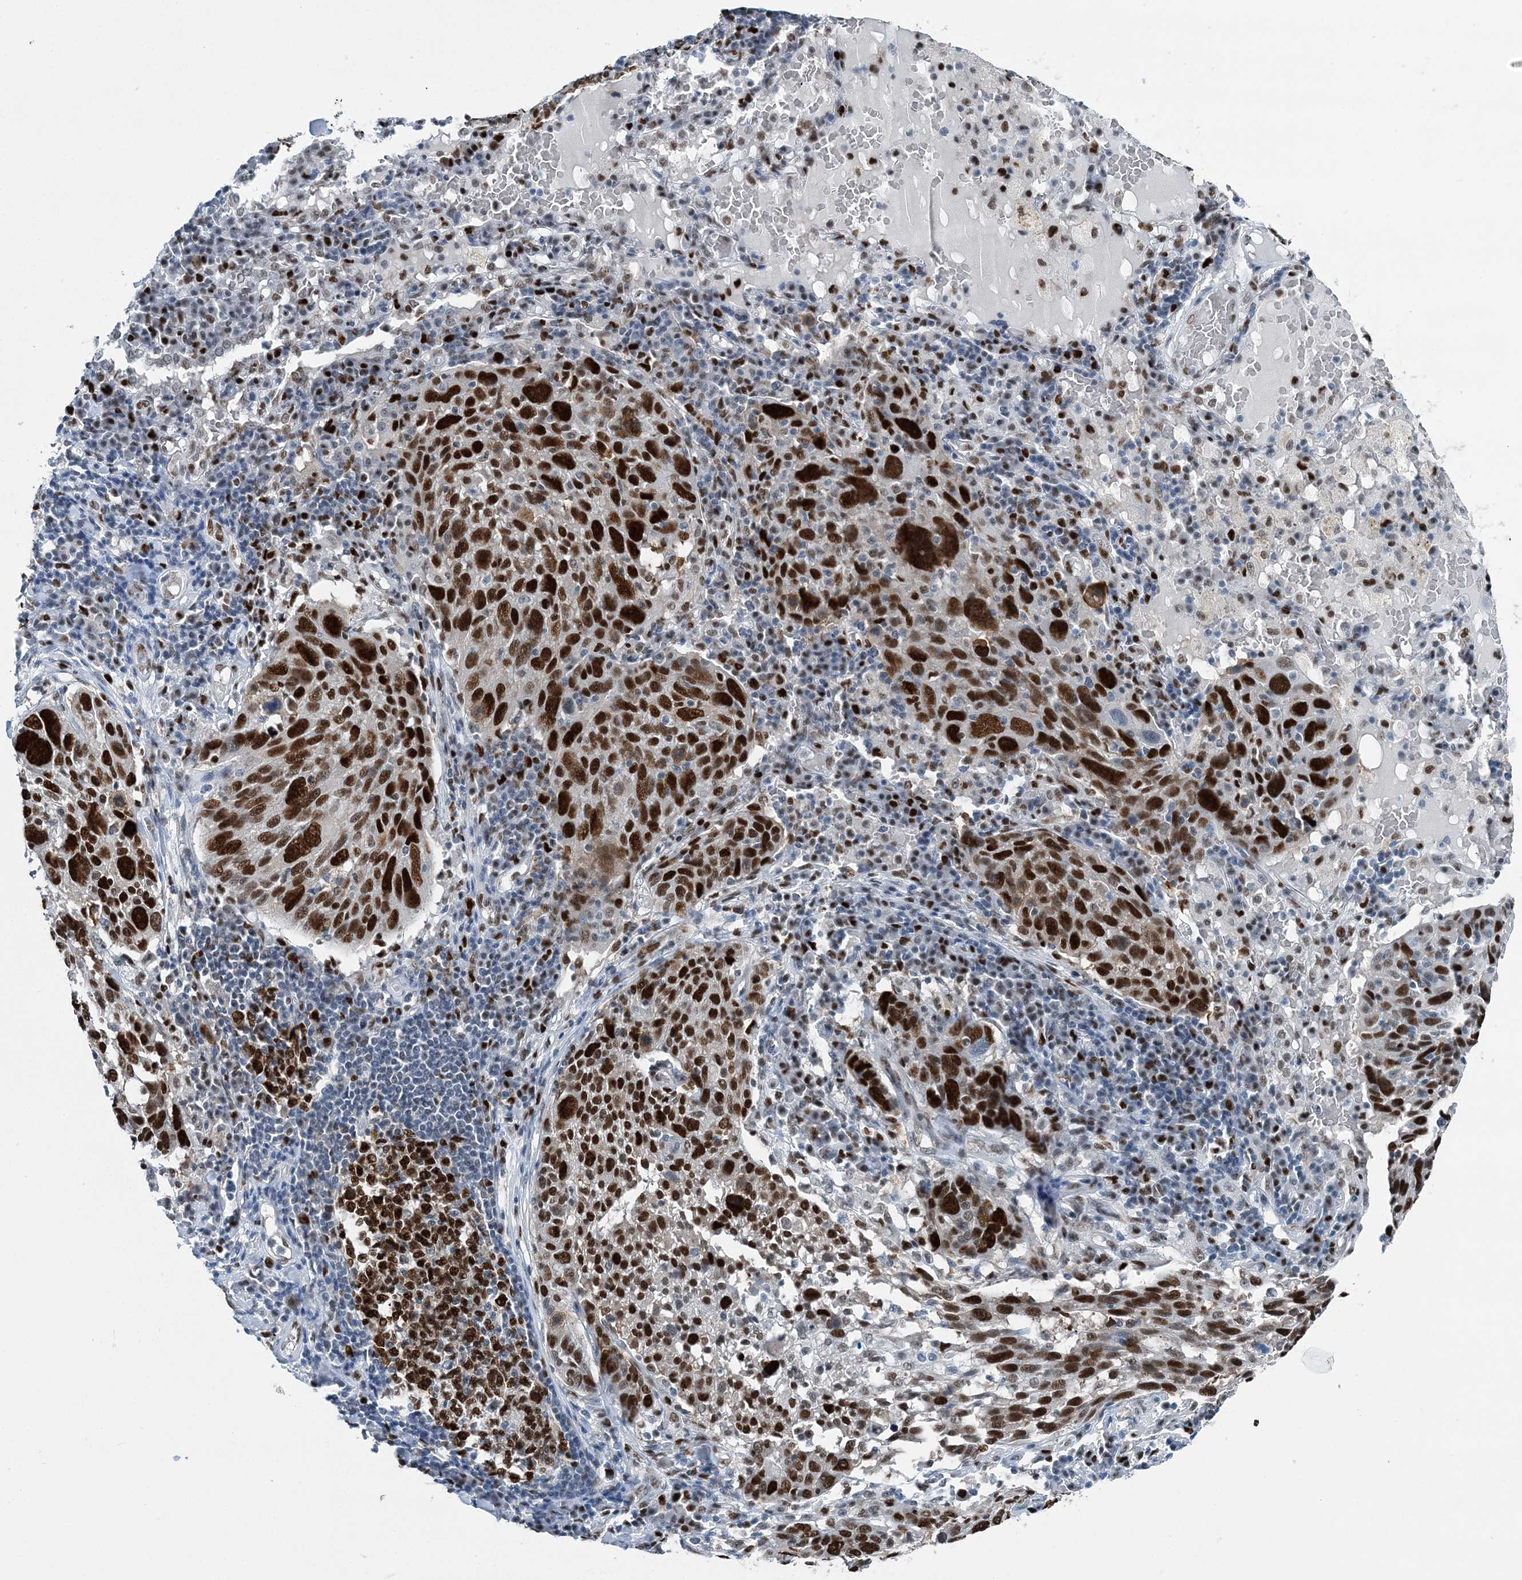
{"staining": {"intensity": "strong", "quantity": ">75%", "location": "nuclear"}, "tissue": "lung cancer", "cell_type": "Tumor cells", "image_type": "cancer", "snomed": [{"axis": "morphology", "description": "Squamous cell carcinoma, NOS"}, {"axis": "topography", "description": "Lung"}], "caption": "Brown immunohistochemical staining in lung squamous cell carcinoma reveals strong nuclear staining in about >75% of tumor cells. (DAB = brown stain, brightfield microscopy at high magnification).", "gene": "HAT1", "patient": {"sex": "male", "age": 65}}